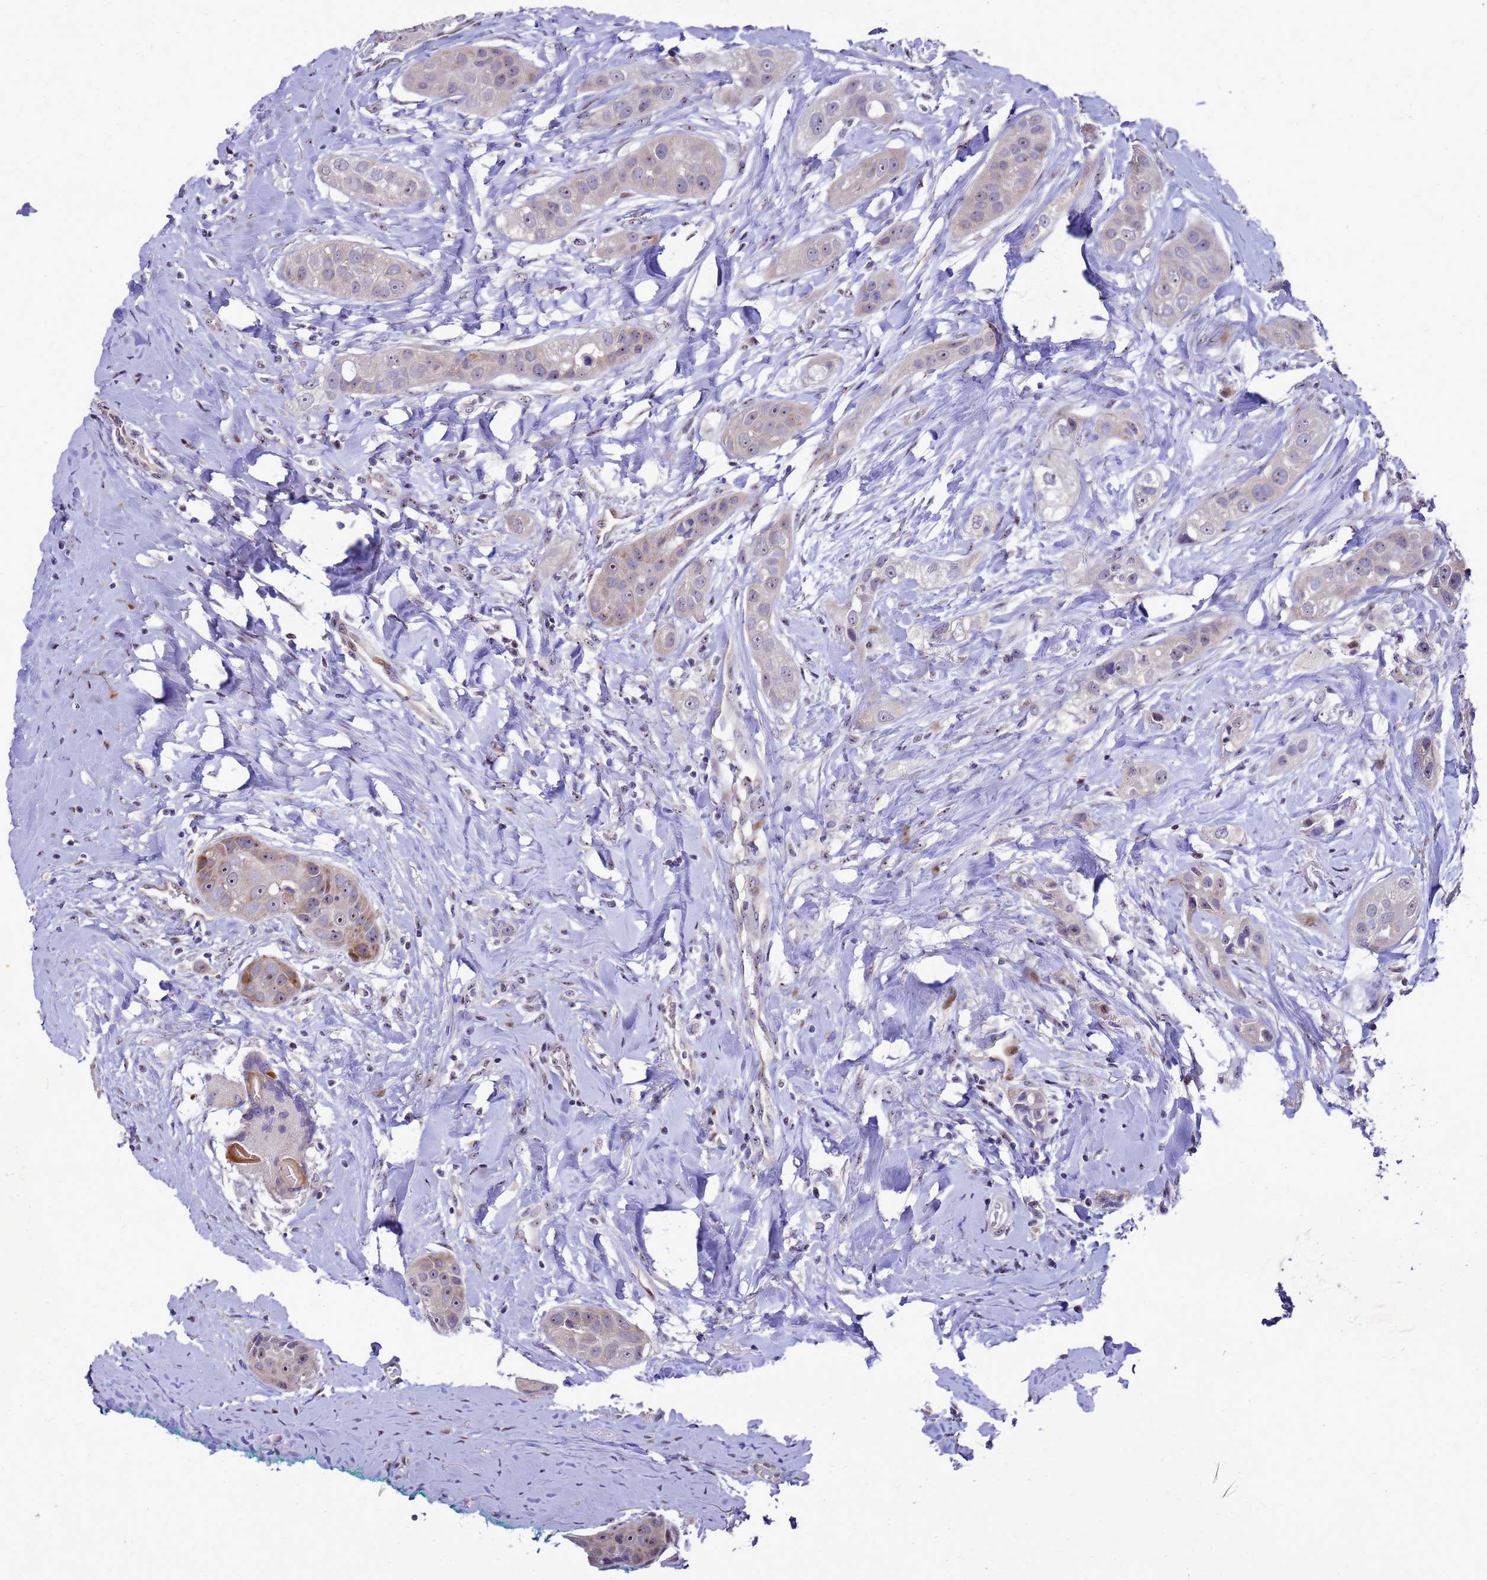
{"staining": {"intensity": "moderate", "quantity": "<25%", "location": "cytoplasmic/membranous"}, "tissue": "head and neck cancer", "cell_type": "Tumor cells", "image_type": "cancer", "snomed": [{"axis": "morphology", "description": "Normal tissue, NOS"}, {"axis": "morphology", "description": "Squamous cell carcinoma, NOS"}, {"axis": "topography", "description": "Skeletal muscle"}, {"axis": "topography", "description": "Head-Neck"}], "caption": "An image of head and neck squamous cell carcinoma stained for a protein reveals moderate cytoplasmic/membranous brown staining in tumor cells. (DAB (3,3'-diaminobenzidine) = brown stain, brightfield microscopy at high magnification).", "gene": "RSPO1", "patient": {"sex": "male", "age": 51}}